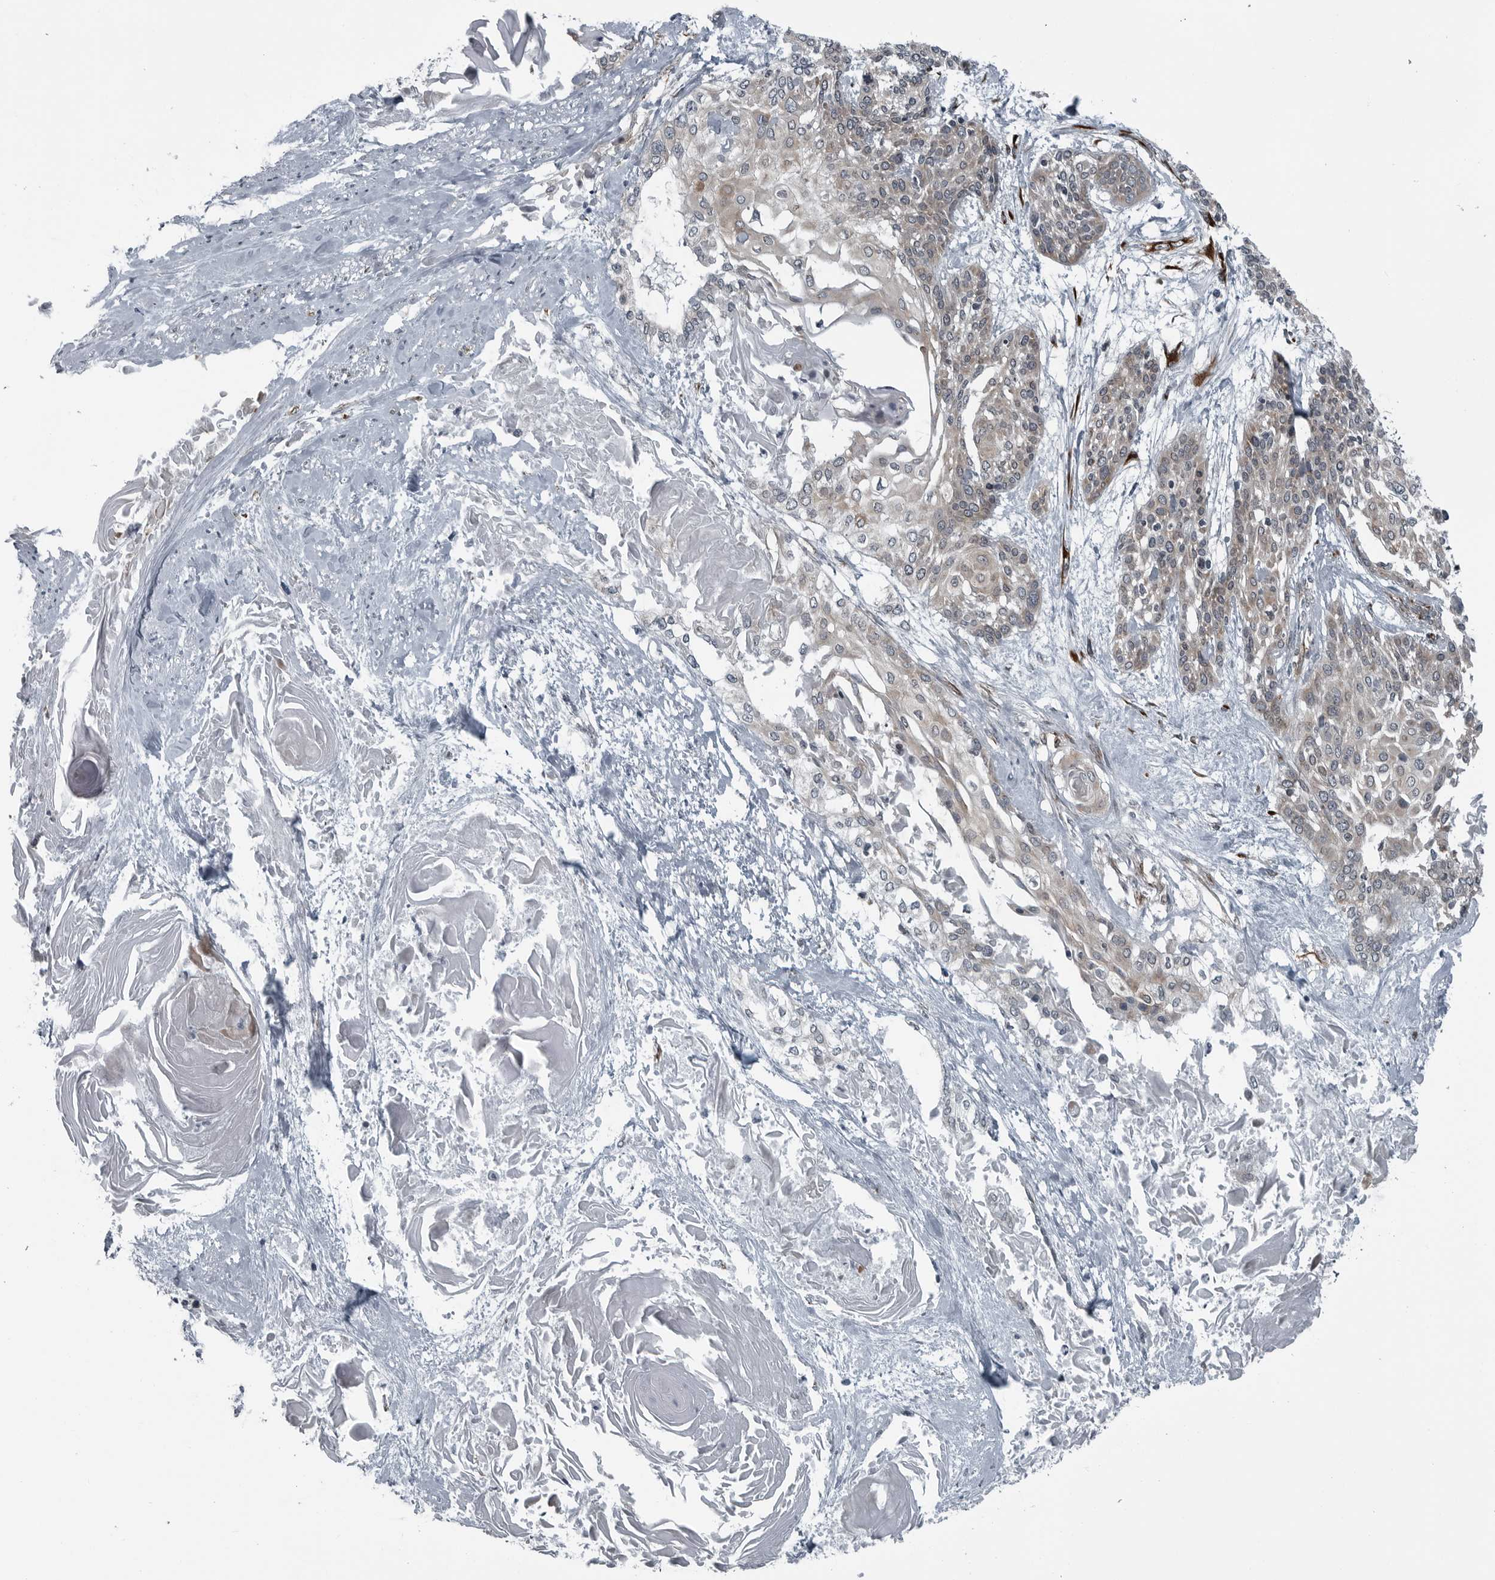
{"staining": {"intensity": "weak", "quantity": "25%-75%", "location": "cytoplasmic/membranous"}, "tissue": "cervical cancer", "cell_type": "Tumor cells", "image_type": "cancer", "snomed": [{"axis": "morphology", "description": "Squamous cell carcinoma, NOS"}, {"axis": "topography", "description": "Cervix"}], "caption": "DAB (3,3'-diaminobenzidine) immunohistochemical staining of cervical squamous cell carcinoma shows weak cytoplasmic/membranous protein expression in about 25%-75% of tumor cells.", "gene": "CEP85", "patient": {"sex": "female", "age": 57}}